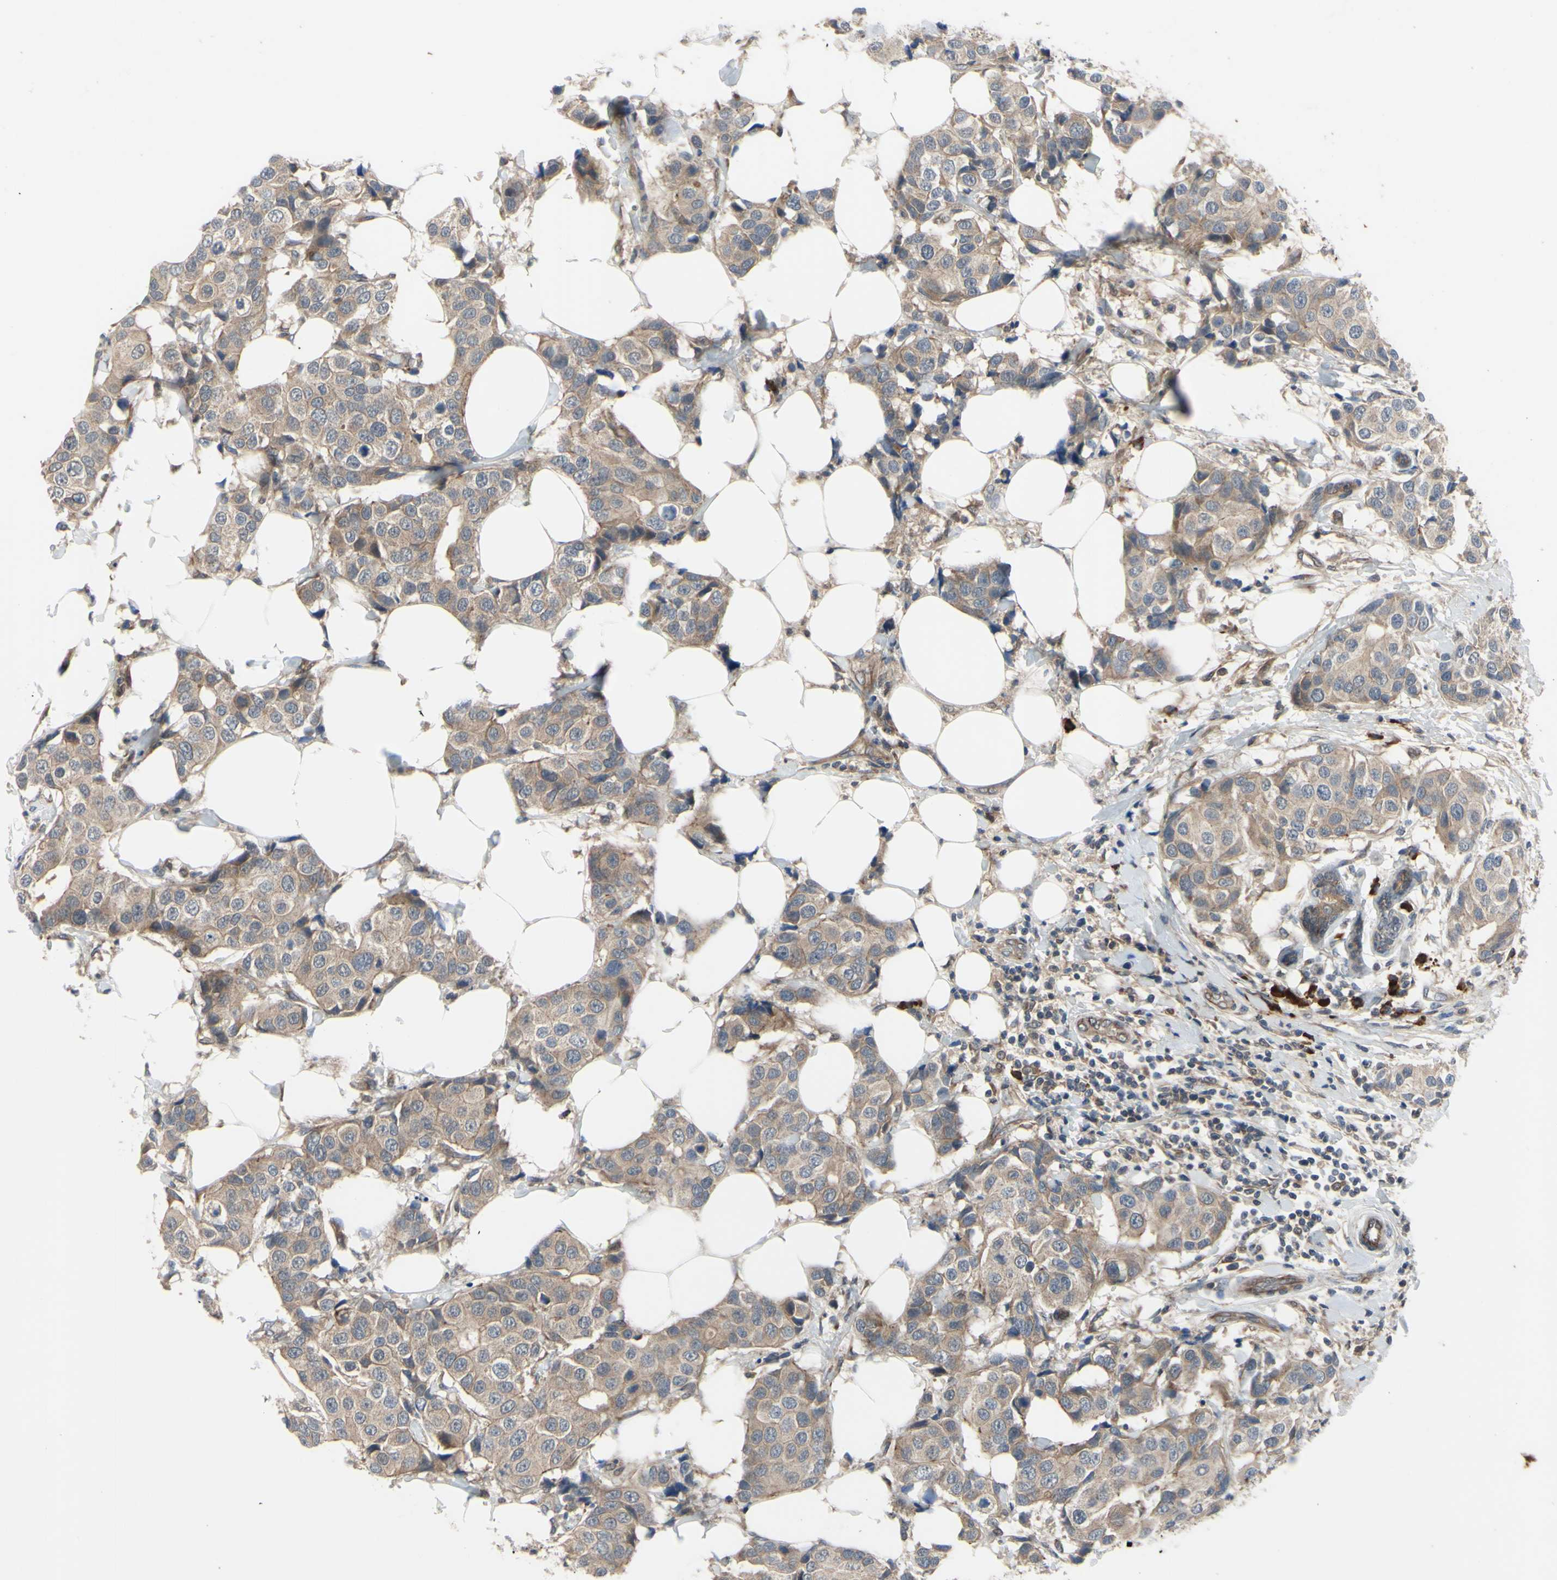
{"staining": {"intensity": "weak", "quantity": ">75%", "location": "cytoplasmic/membranous"}, "tissue": "breast cancer", "cell_type": "Tumor cells", "image_type": "cancer", "snomed": [{"axis": "morphology", "description": "Normal tissue, NOS"}, {"axis": "morphology", "description": "Duct carcinoma"}, {"axis": "topography", "description": "Breast"}], "caption": "Weak cytoplasmic/membranous staining for a protein is present in approximately >75% of tumor cells of breast cancer using IHC.", "gene": "XIAP", "patient": {"sex": "female", "age": 39}}